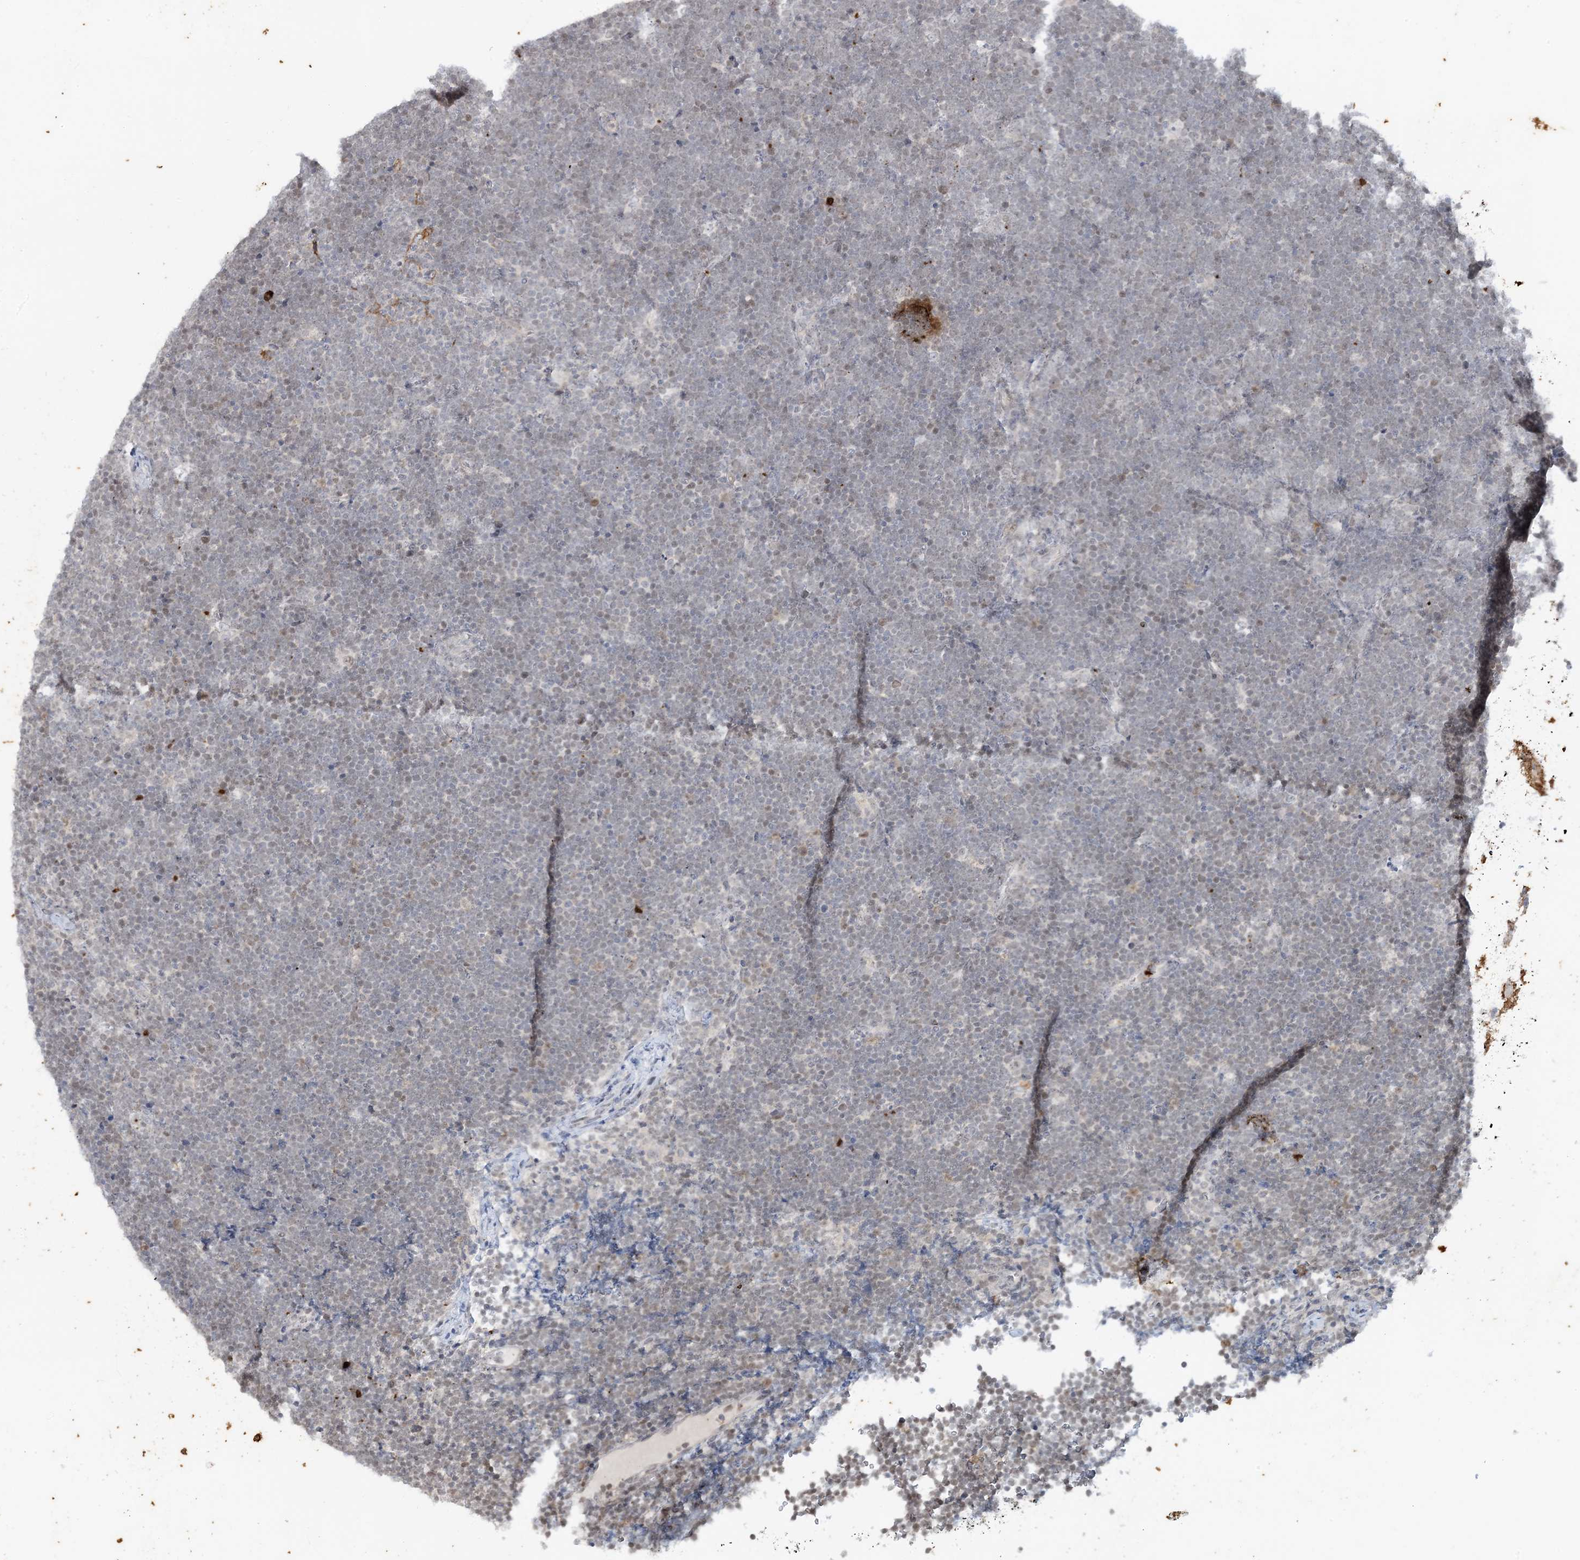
{"staining": {"intensity": "negative", "quantity": "none", "location": "none"}, "tissue": "lymphoma", "cell_type": "Tumor cells", "image_type": "cancer", "snomed": [{"axis": "morphology", "description": "Malignant lymphoma, non-Hodgkin's type, High grade"}, {"axis": "topography", "description": "Lymph node"}], "caption": "There is no significant positivity in tumor cells of malignant lymphoma, non-Hodgkin's type (high-grade). (IHC, brightfield microscopy, high magnification).", "gene": "LEXM", "patient": {"sex": "male", "age": 13}}